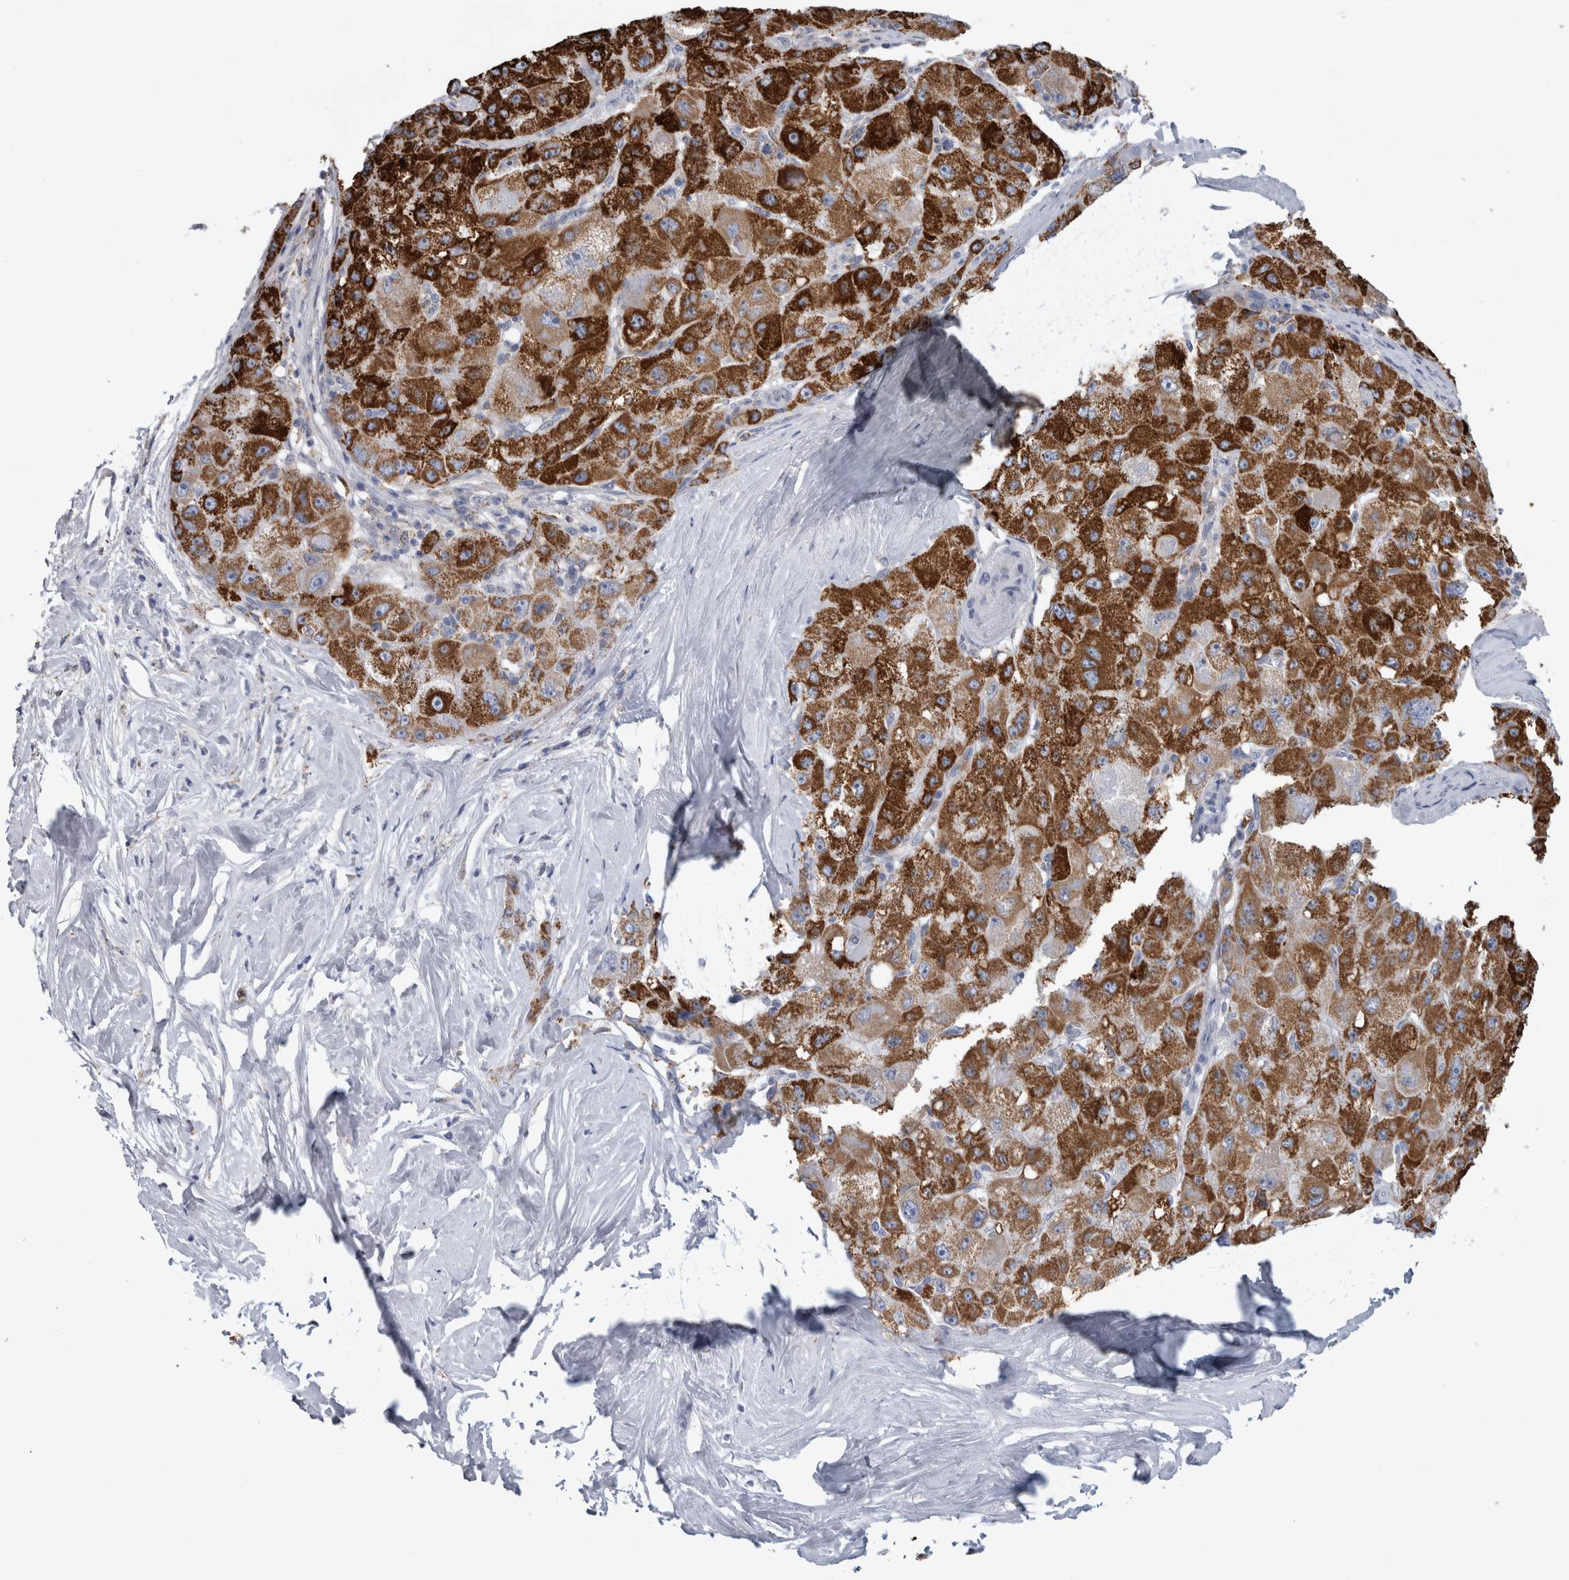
{"staining": {"intensity": "strong", "quantity": "25%-75%", "location": "cytoplasmic/membranous"}, "tissue": "liver cancer", "cell_type": "Tumor cells", "image_type": "cancer", "snomed": [{"axis": "morphology", "description": "Carcinoma, Hepatocellular, NOS"}, {"axis": "topography", "description": "Liver"}], "caption": "High-power microscopy captured an immunohistochemistry micrograph of liver hepatocellular carcinoma, revealing strong cytoplasmic/membranous staining in approximately 25%-75% of tumor cells. (DAB (3,3'-diaminobenzidine) IHC with brightfield microscopy, high magnification).", "gene": "GATM", "patient": {"sex": "male", "age": 80}}